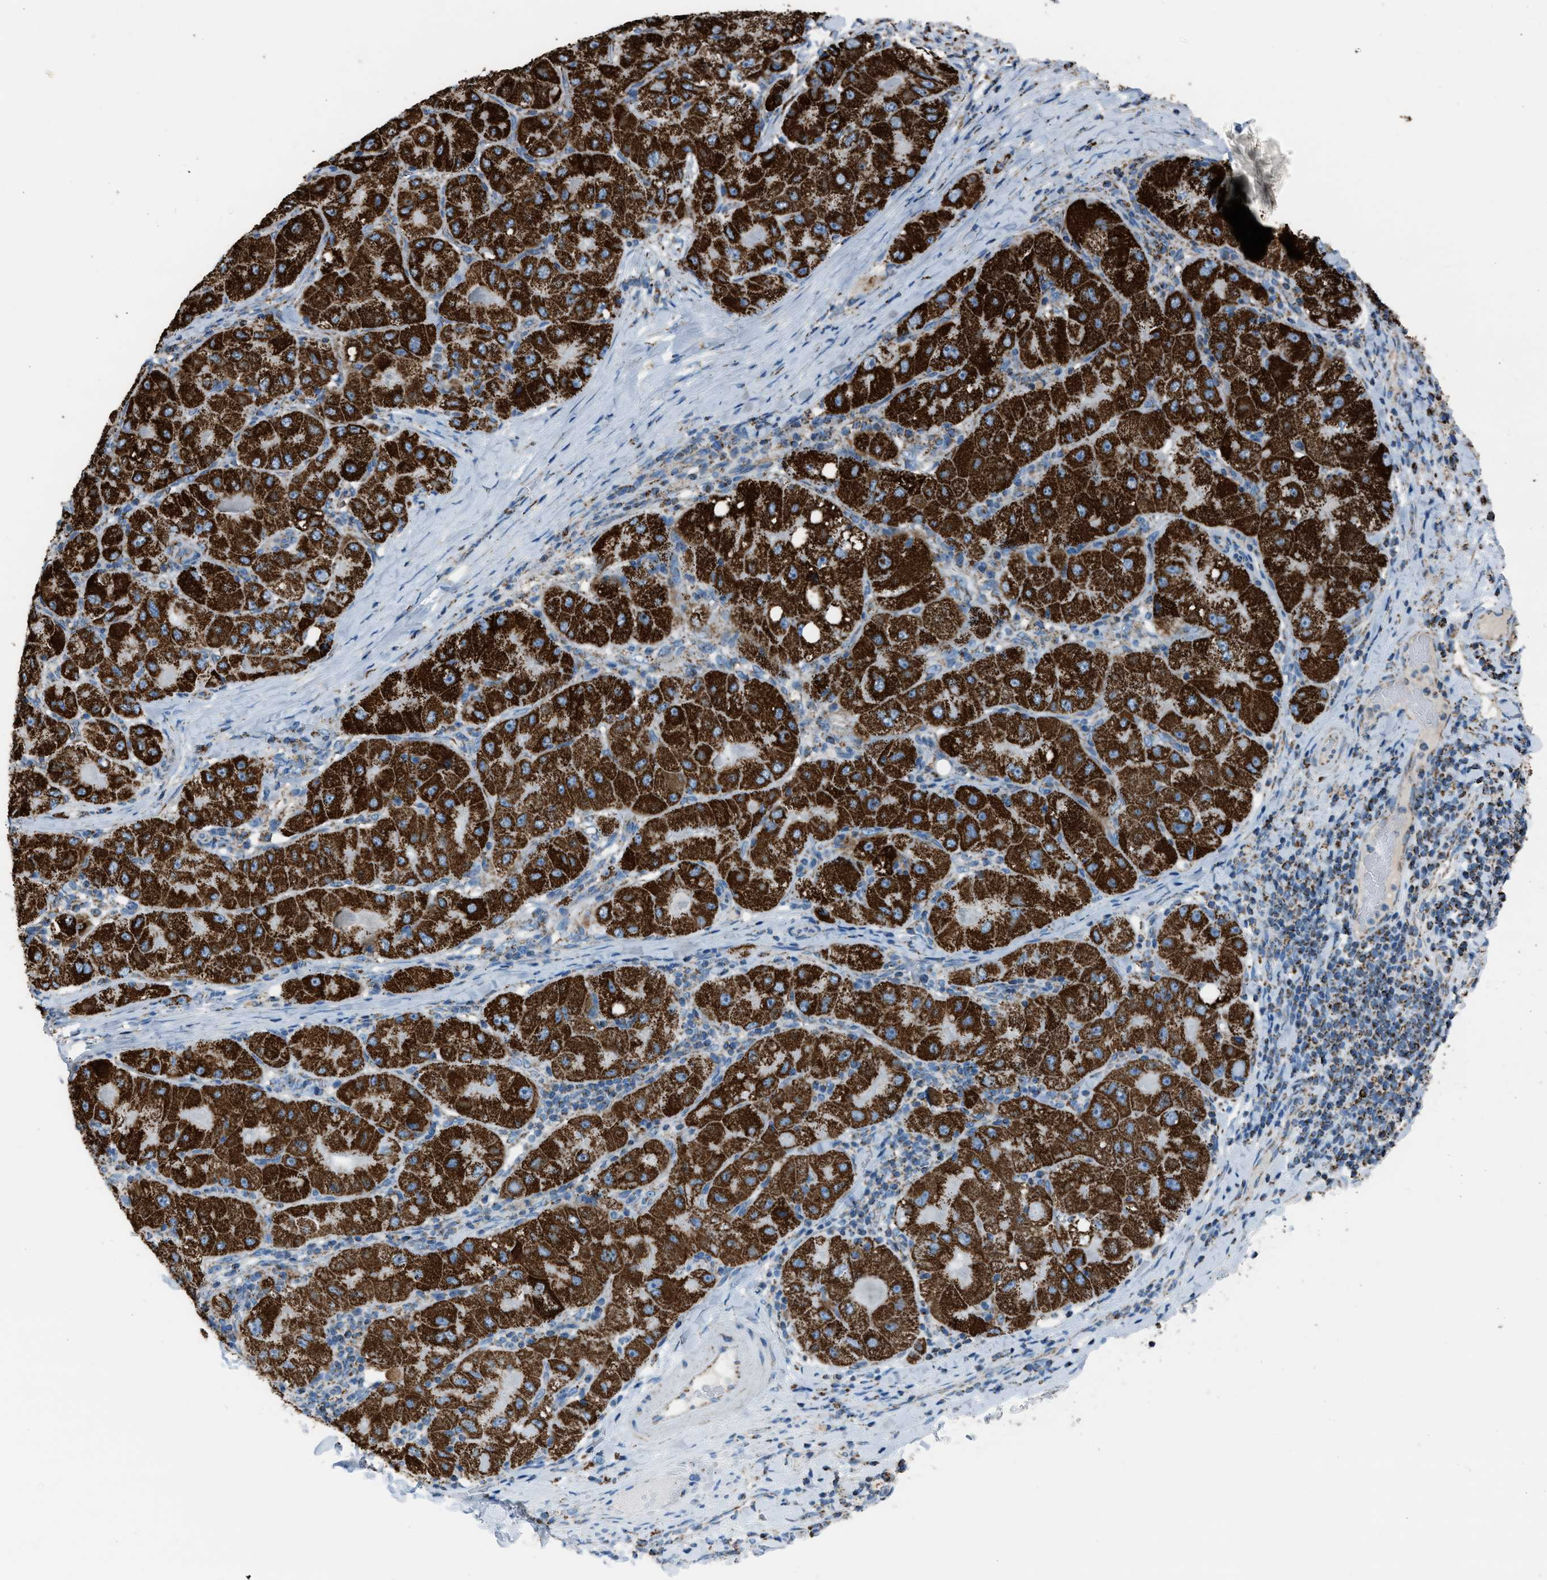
{"staining": {"intensity": "strong", "quantity": ">75%", "location": "cytoplasmic/membranous"}, "tissue": "liver cancer", "cell_type": "Tumor cells", "image_type": "cancer", "snomed": [{"axis": "morphology", "description": "Carcinoma, Hepatocellular, NOS"}, {"axis": "topography", "description": "Liver"}], "caption": "This is a micrograph of IHC staining of liver cancer, which shows strong positivity in the cytoplasmic/membranous of tumor cells.", "gene": "MDH2", "patient": {"sex": "male", "age": 80}}